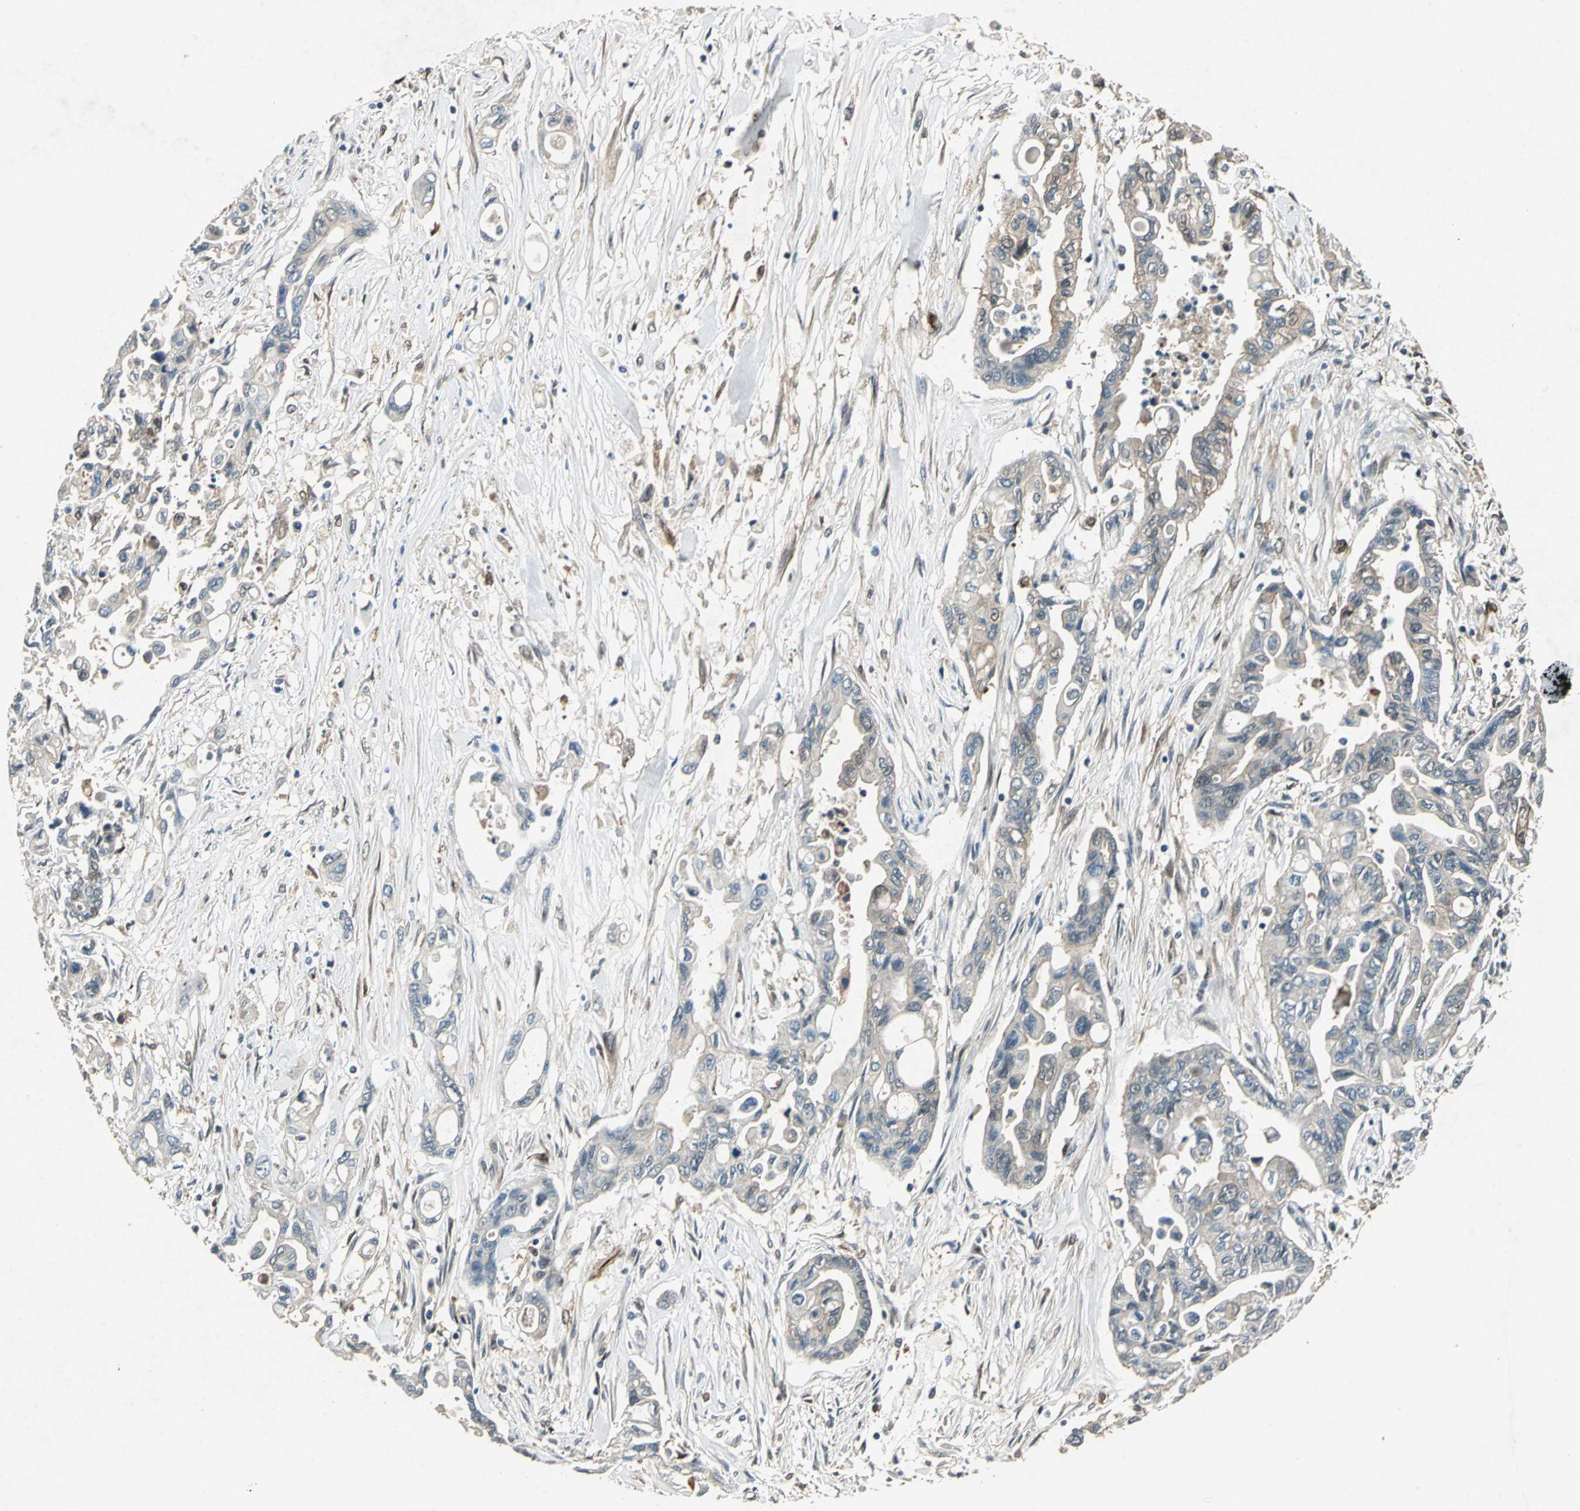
{"staining": {"intensity": "weak", "quantity": ">75%", "location": "cytoplasmic/membranous"}, "tissue": "pancreatic cancer", "cell_type": "Tumor cells", "image_type": "cancer", "snomed": [{"axis": "morphology", "description": "Adenocarcinoma, NOS"}, {"axis": "topography", "description": "Pancreas"}], "caption": "High-power microscopy captured an immunohistochemistry photomicrograph of pancreatic cancer, revealing weak cytoplasmic/membranous staining in about >75% of tumor cells. Nuclei are stained in blue.", "gene": "RRM2B", "patient": {"sex": "female", "age": 57}}